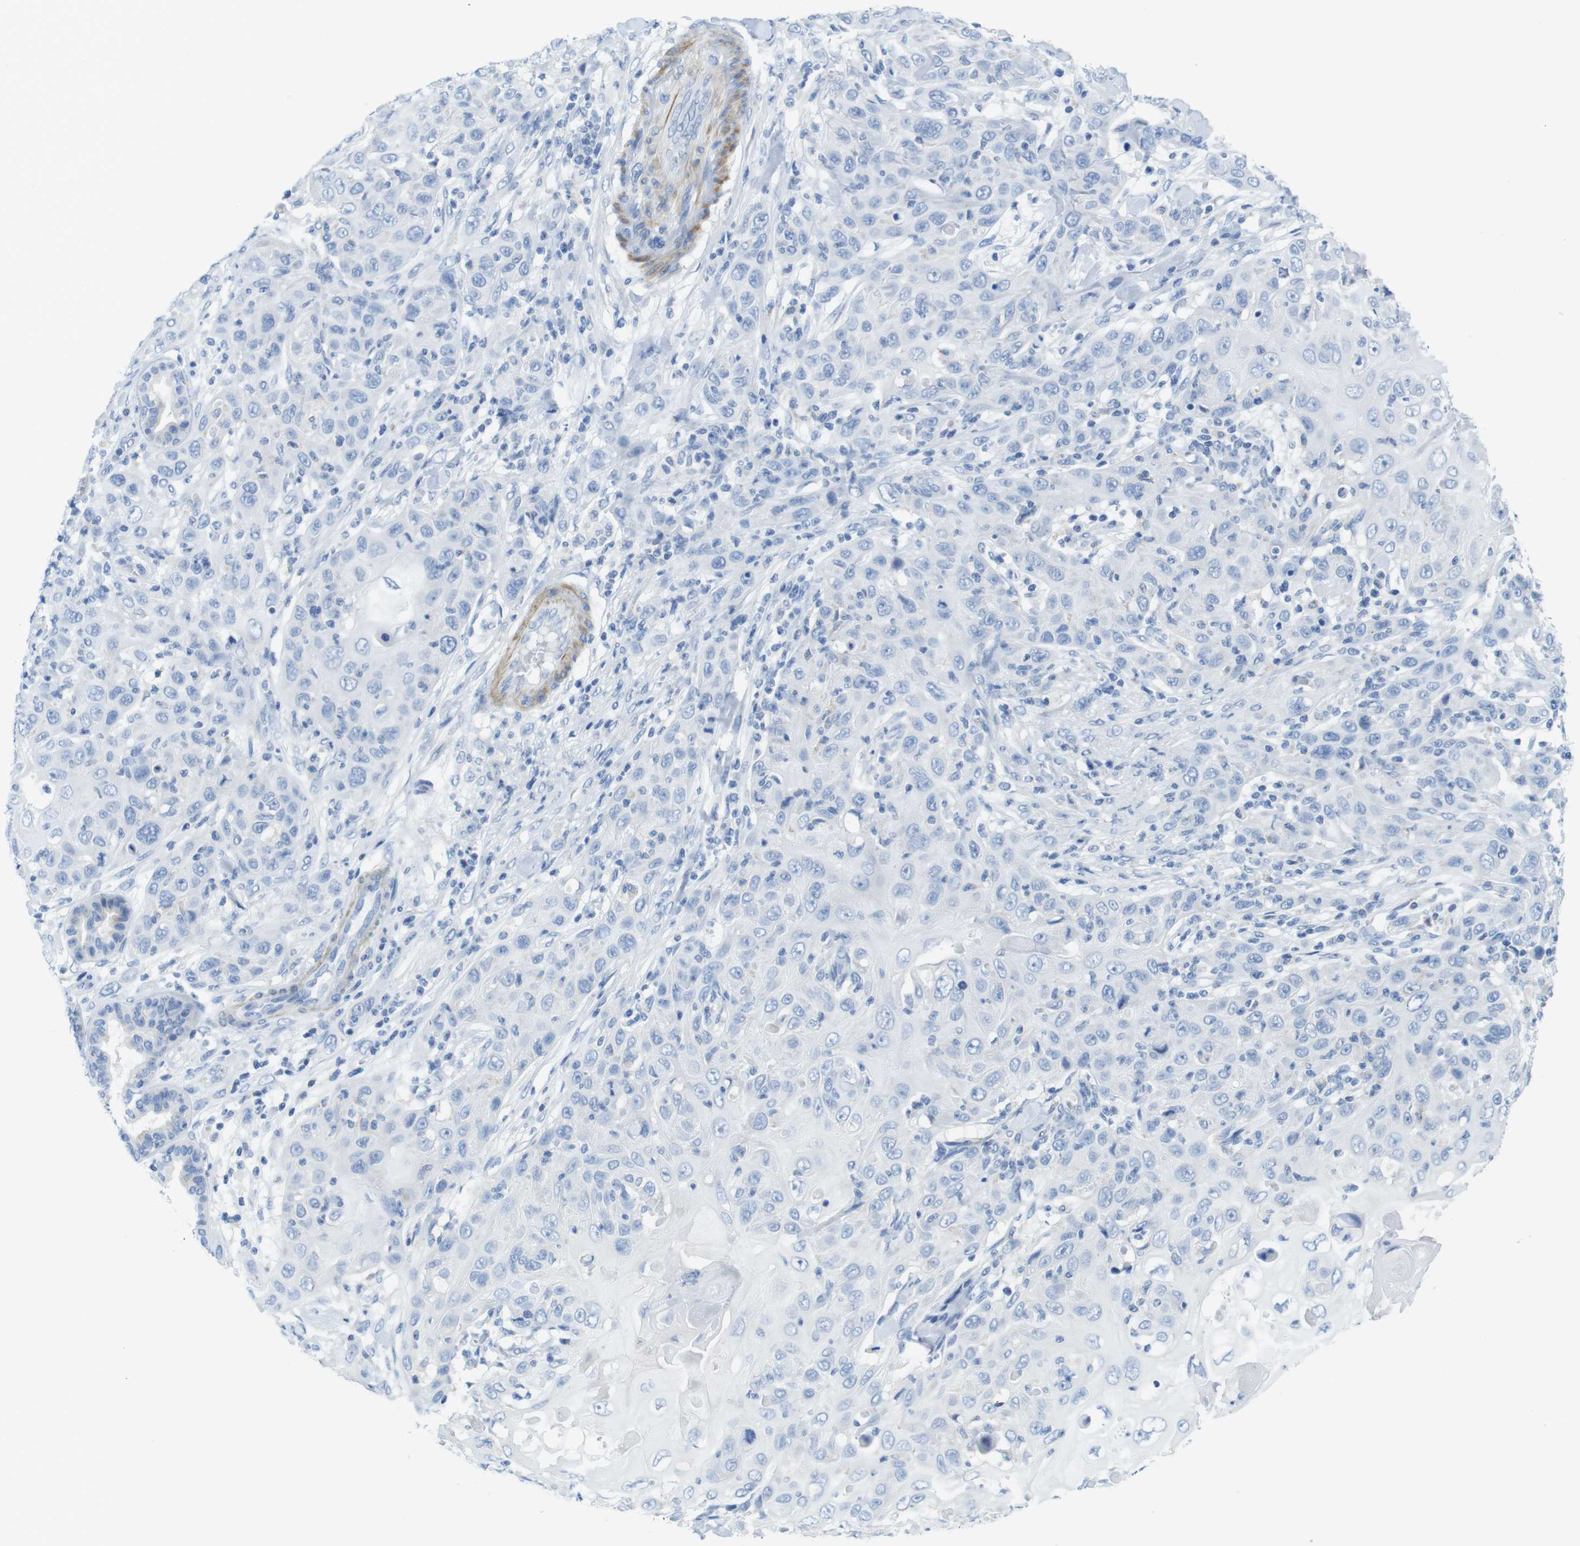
{"staining": {"intensity": "negative", "quantity": "none", "location": "none"}, "tissue": "skin cancer", "cell_type": "Tumor cells", "image_type": "cancer", "snomed": [{"axis": "morphology", "description": "Squamous cell carcinoma, NOS"}, {"axis": "topography", "description": "Skin"}], "caption": "IHC micrograph of skin squamous cell carcinoma stained for a protein (brown), which reveals no staining in tumor cells.", "gene": "ASIC5", "patient": {"sex": "female", "age": 88}}